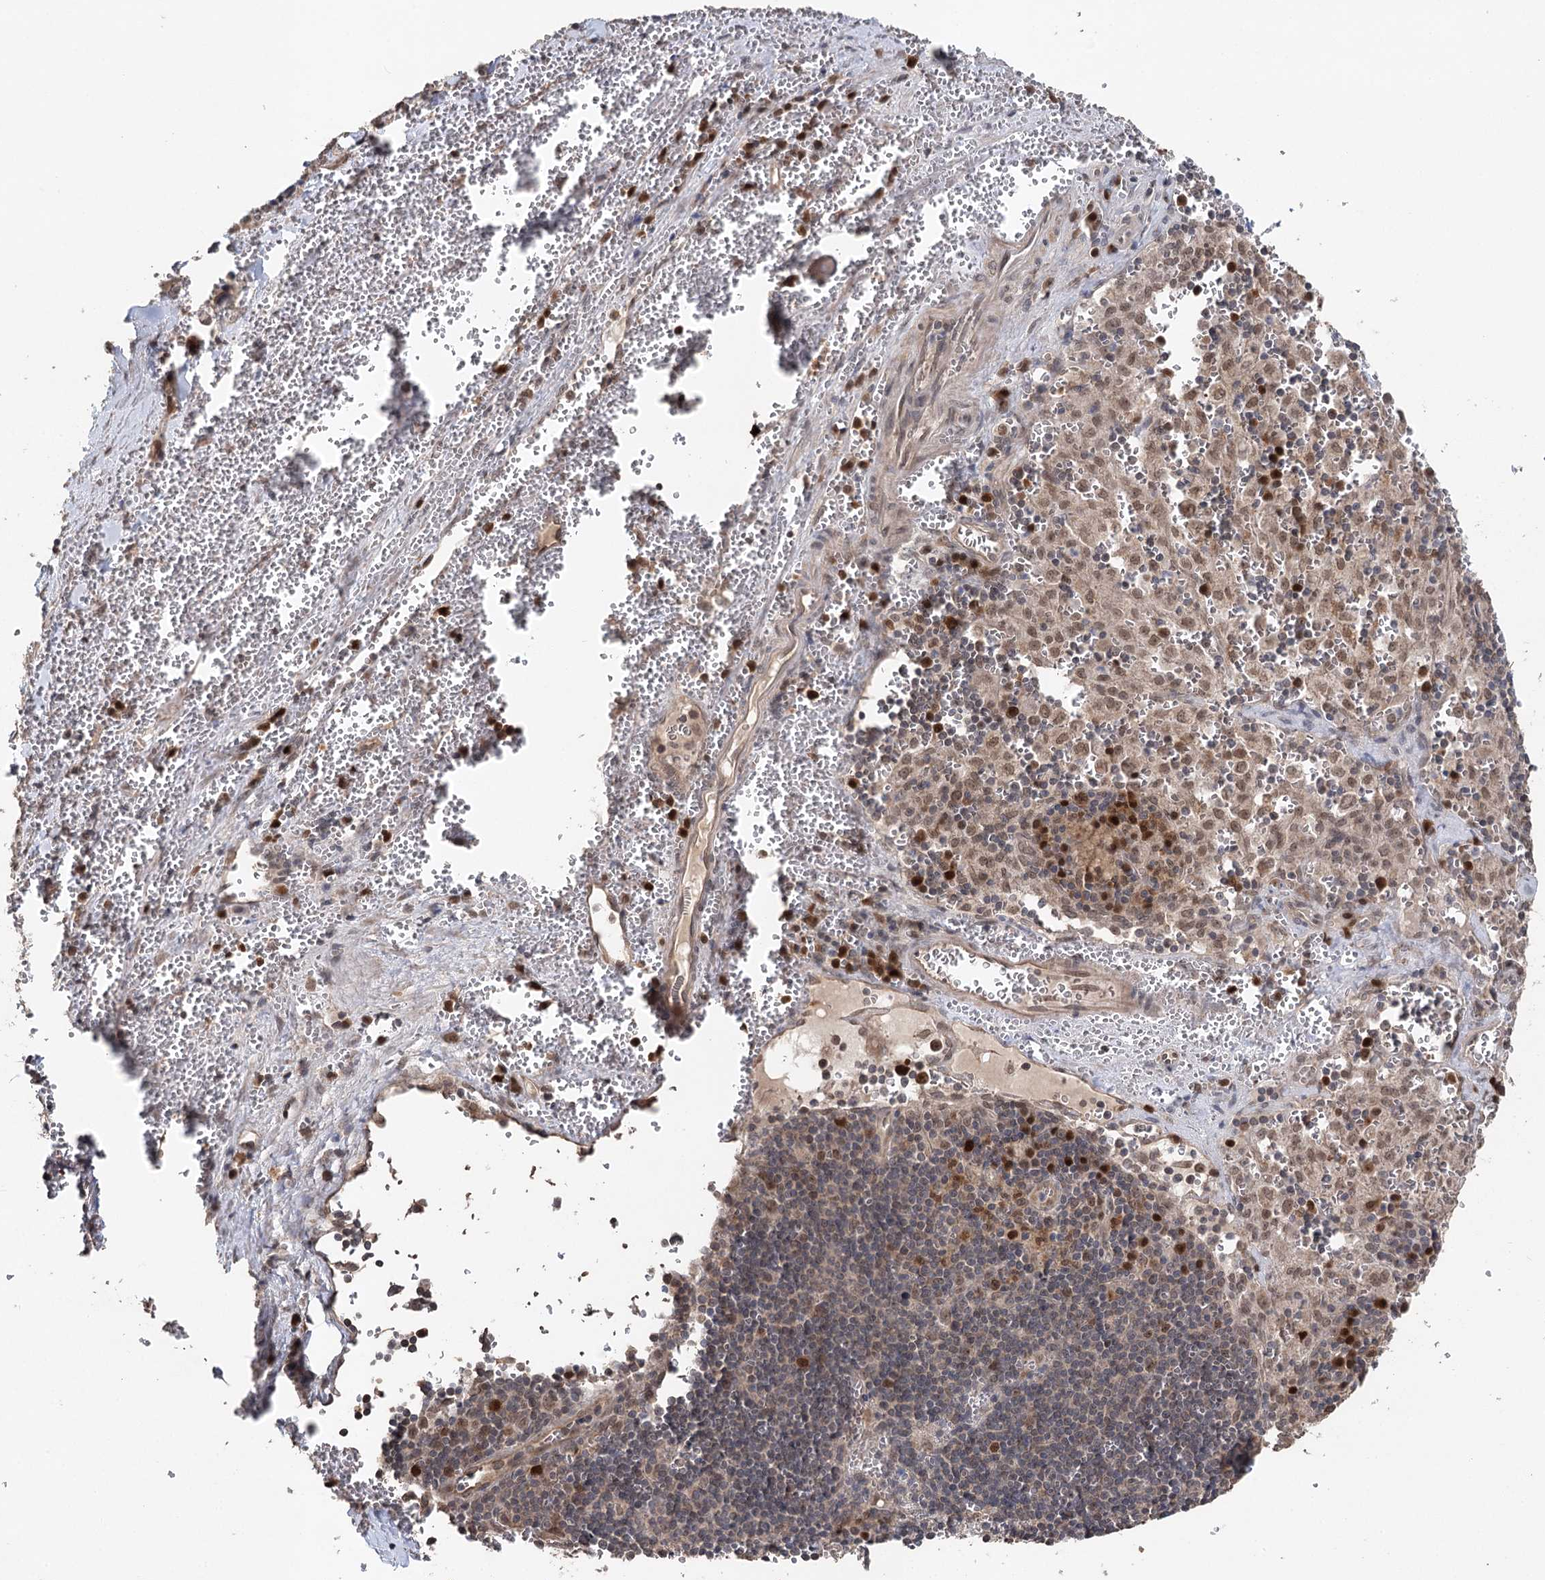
{"staining": {"intensity": "moderate", "quantity": ">75%", "location": "nuclear"}, "tissue": "pancreatic cancer", "cell_type": "Tumor cells", "image_type": "cancer", "snomed": [{"axis": "morphology", "description": "Adenocarcinoma, NOS"}, {"axis": "topography", "description": "Pancreas"}], "caption": "Protein expression analysis of human pancreatic cancer (adenocarcinoma) reveals moderate nuclear staining in about >75% of tumor cells.", "gene": "NOPCHAP1", "patient": {"sex": "male", "age": 65}}